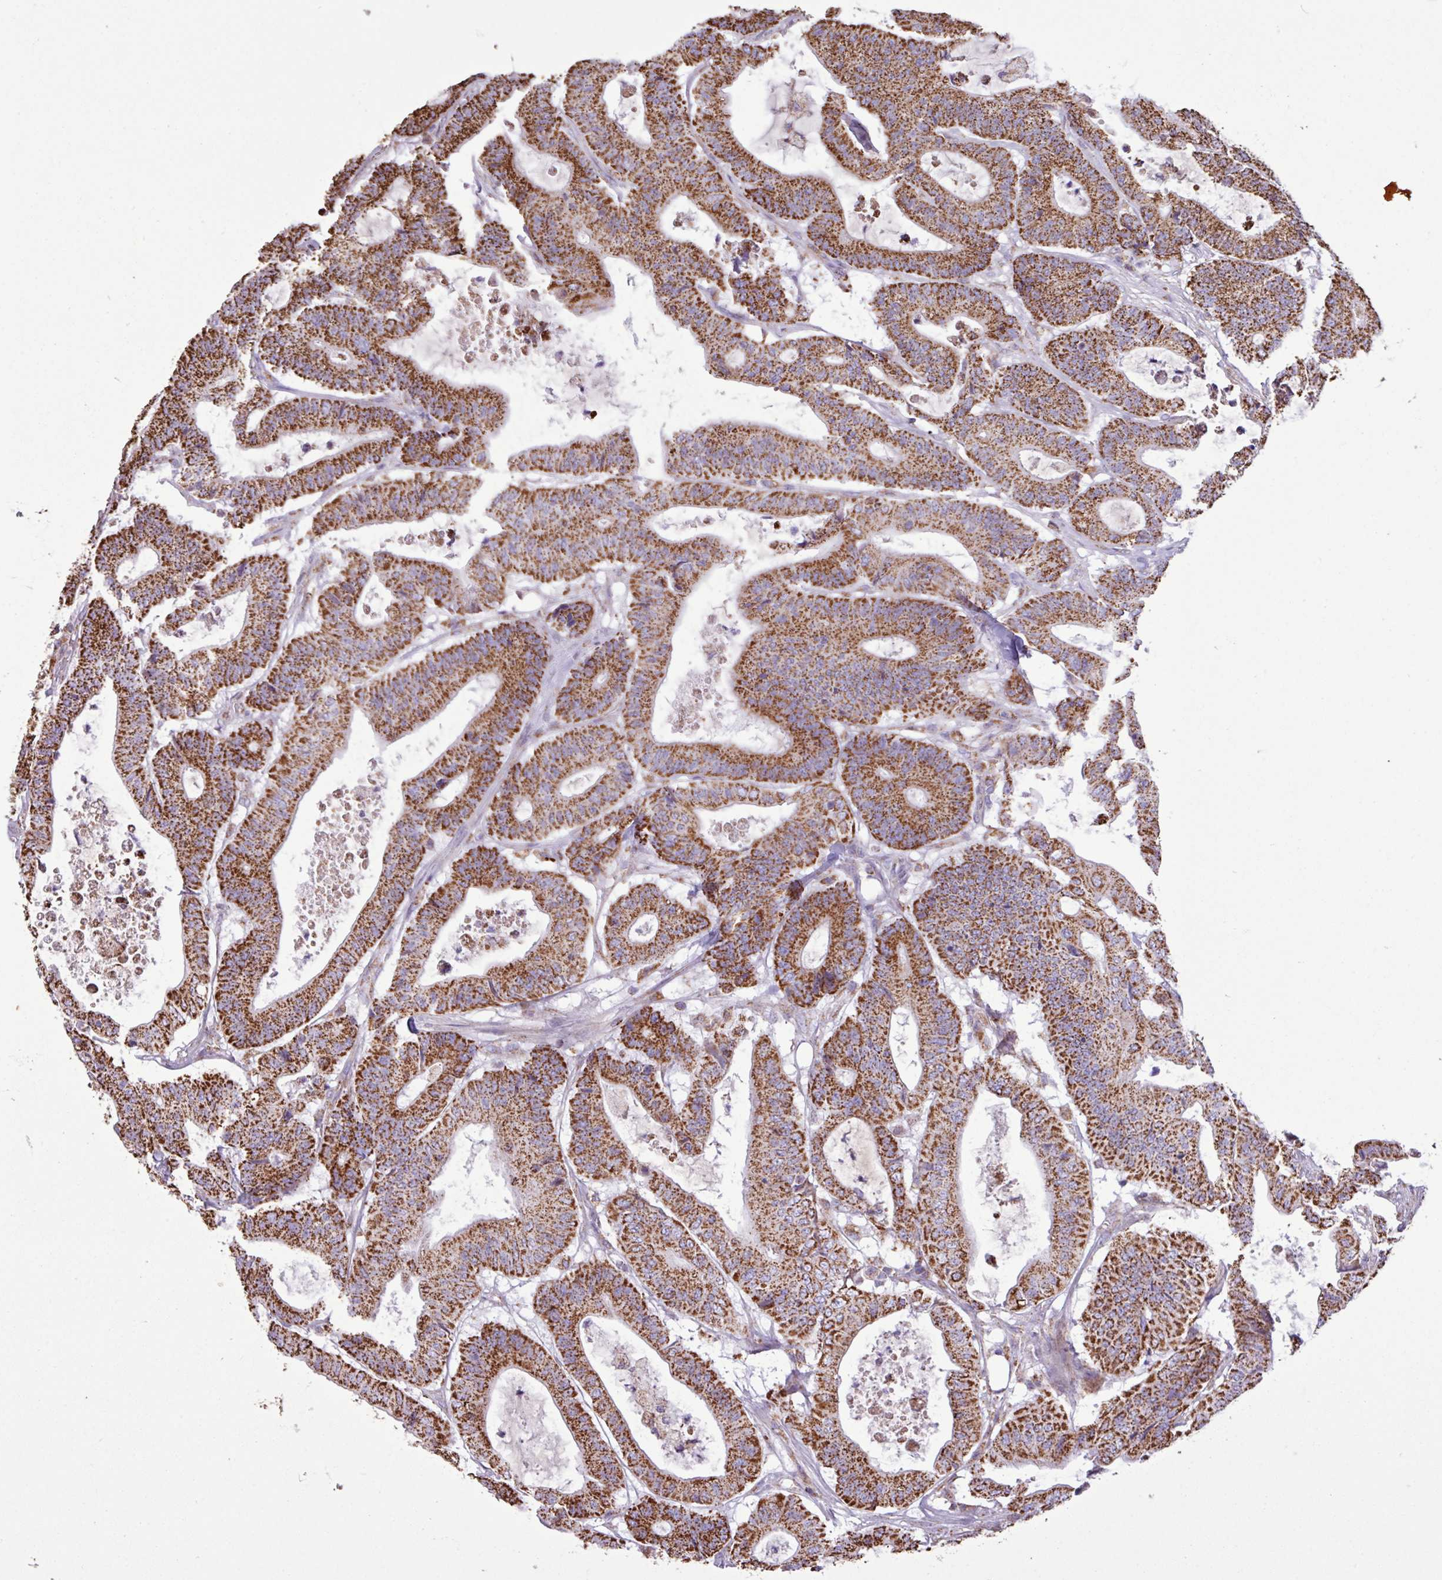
{"staining": {"intensity": "strong", "quantity": ">75%", "location": "cytoplasmic/membranous"}, "tissue": "colorectal cancer", "cell_type": "Tumor cells", "image_type": "cancer", "snomed": [{"axis": "morphology", "description": "Adenocarcinoma, NOS"}, {"axis": "topography", "description": "Colon"}], "caption": "This micrograph displays immunohistochemistry (IHC) staining of colorectal cancer (adenocarcinoma), with high strong cytoplasmic/membranous positivity in approximately >75% of tumor cells.", "gene": "RTL3", "patient": {"sex": "female", "age": 84}}